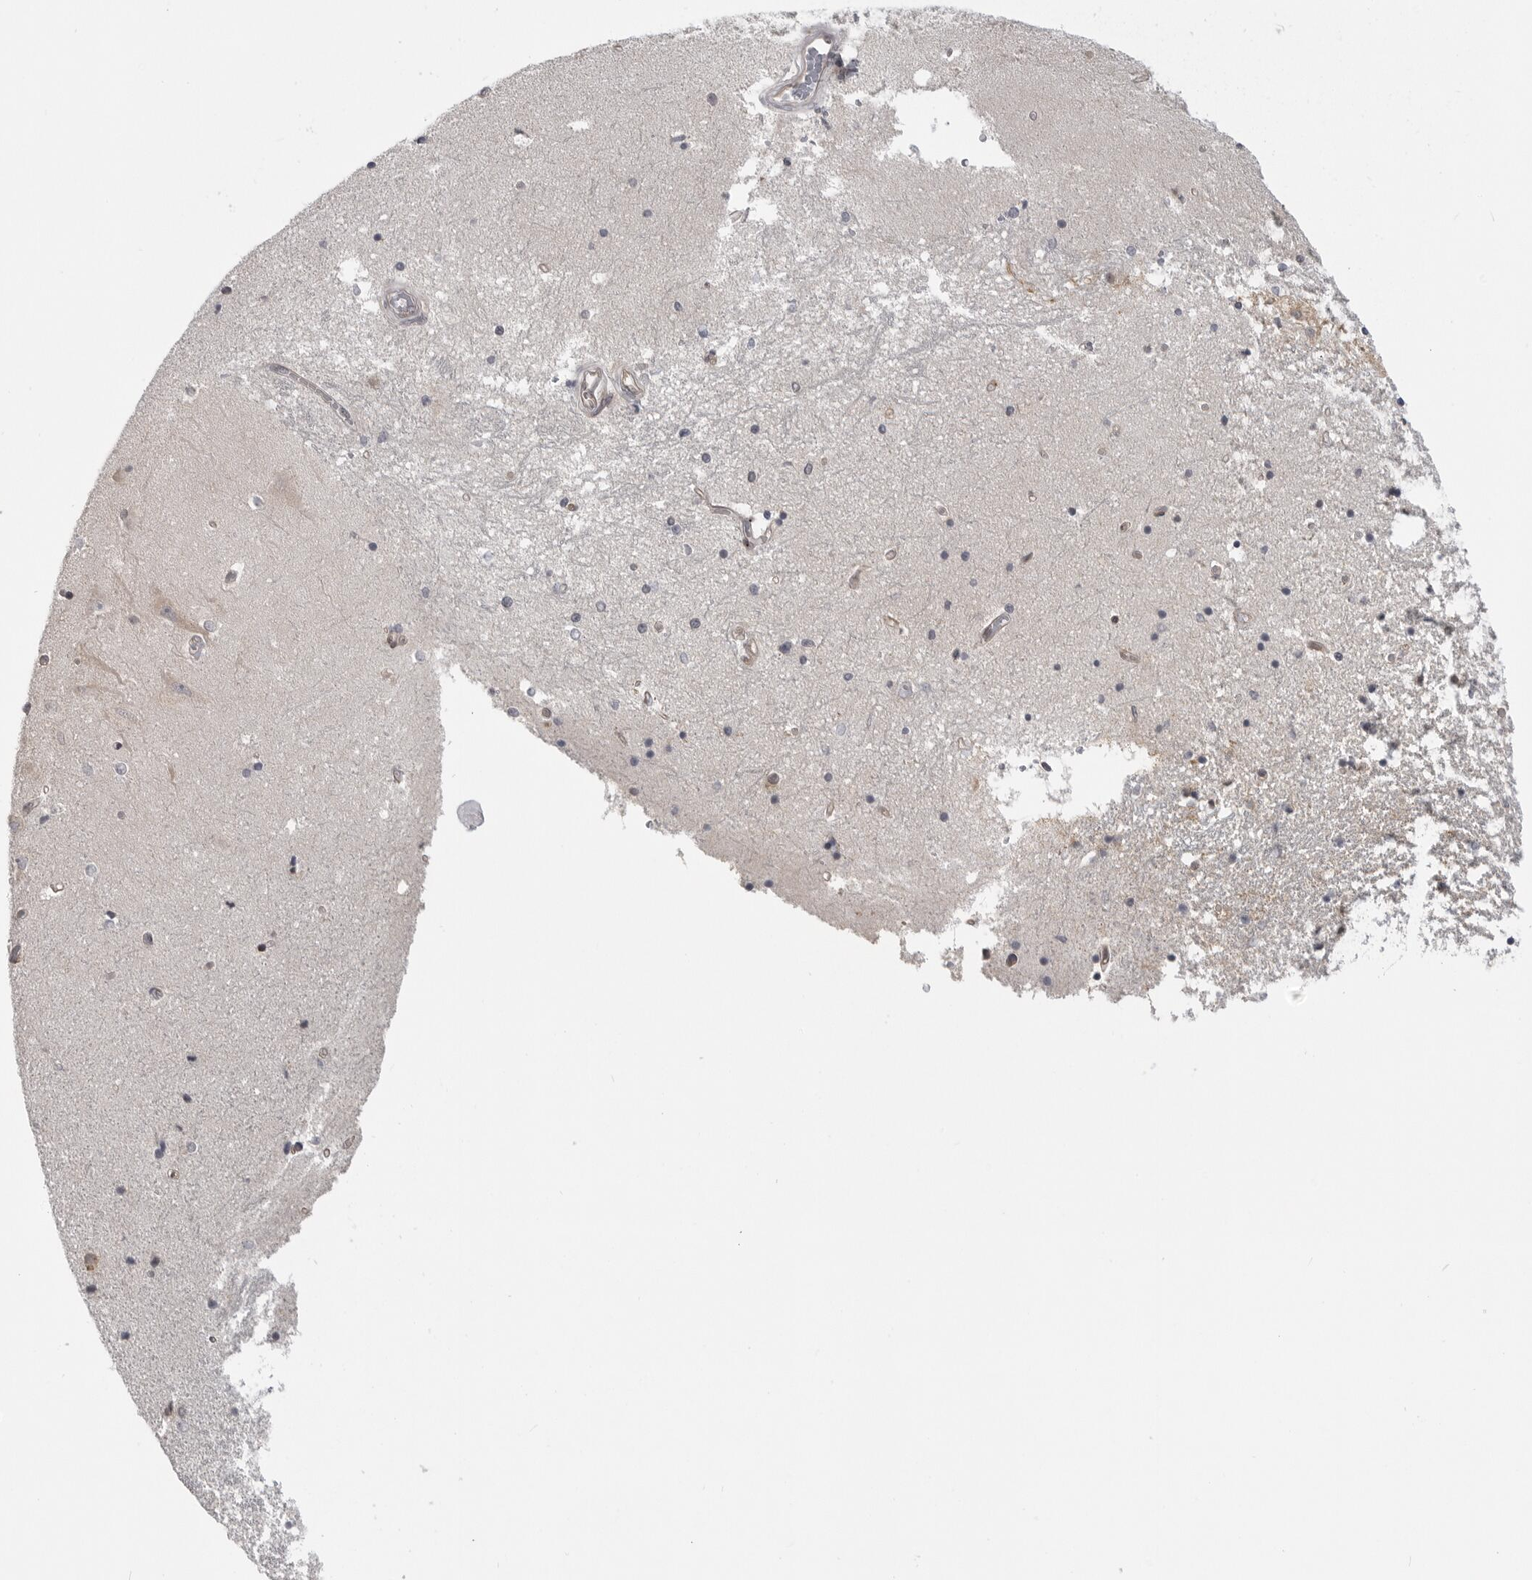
{"staining": {"intensity": "negative", "quantity": "none", "location": "none"}, "tissue": "hippocampus", "cell_type": "Glial cells", "image_type": "normal", "snomed": [{"axis": "morphology", "description": "Normal tissue, NOS"}, {"axis": "topography", "description": "Hippocampus"}], "caption": "Immunohistochemistry (IHC) micrograph of benign hippocampus: hippocampus stained with DAB exhibits no significant protein expression in glial cells.", "gene": "CEP295NL", "patient": {"sex": "male", "age": 45}}